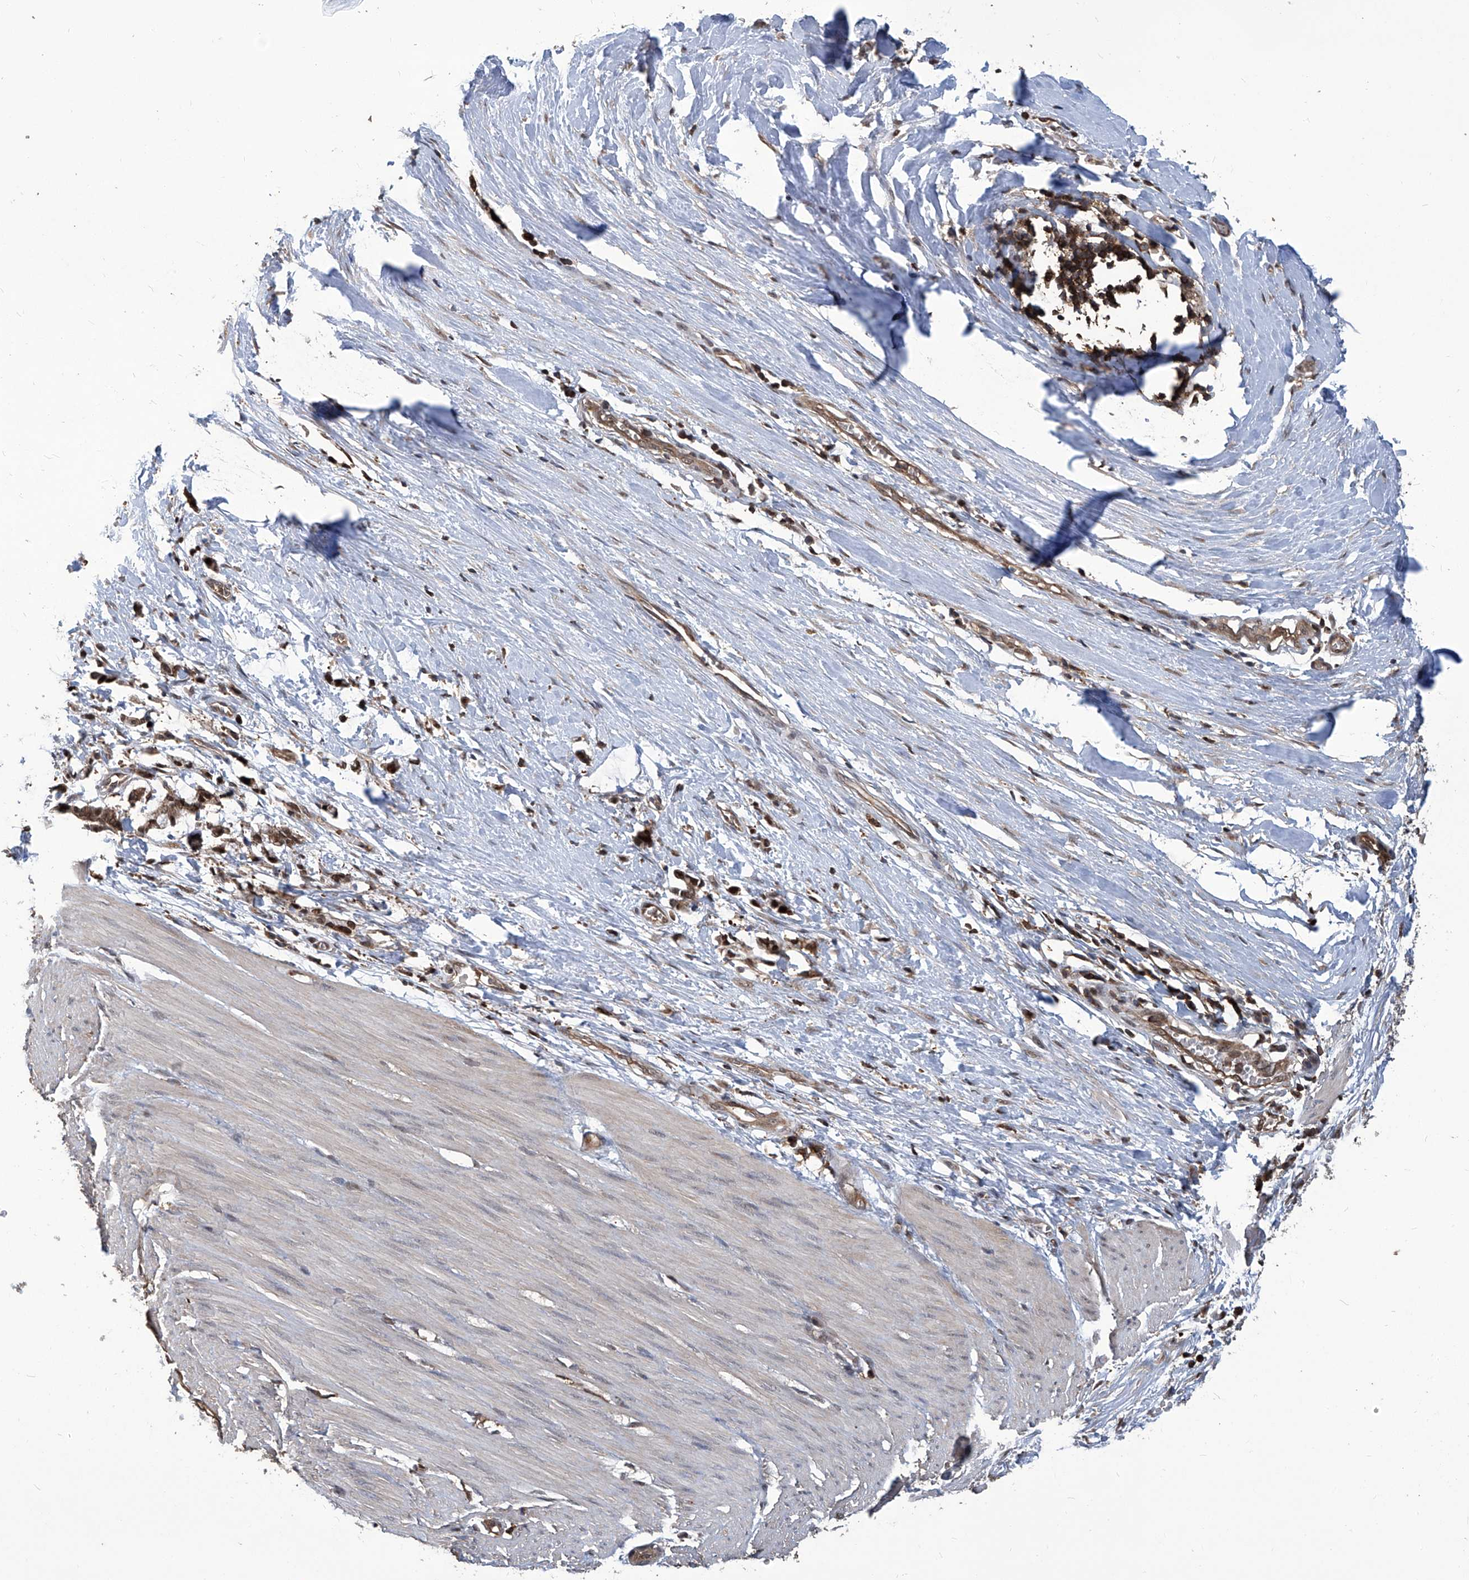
{"staining": {"intensity": "negative", "quantity": "none", "location": "none"}, "tissue": "smooth muscle", "cell_type": "Smooth muscle cells", "image_type": "normal", "snomed": [{"axis": "morphology", "description": "Normal tissue, NOS"}, {"axis": "morphology", "description": "Adenocarcinoma, NOS"}, {"axis": "topography", "description": "Colon"}, {"axis": "topography", "description": "Peripheral nerve tissue"}], "caption": "Smooth muscle stained for a protein using IHC reveals no positivity smooth muscle cells.", "gene": "PSMB1", "patient": {"sex": "male", "age": 14}}